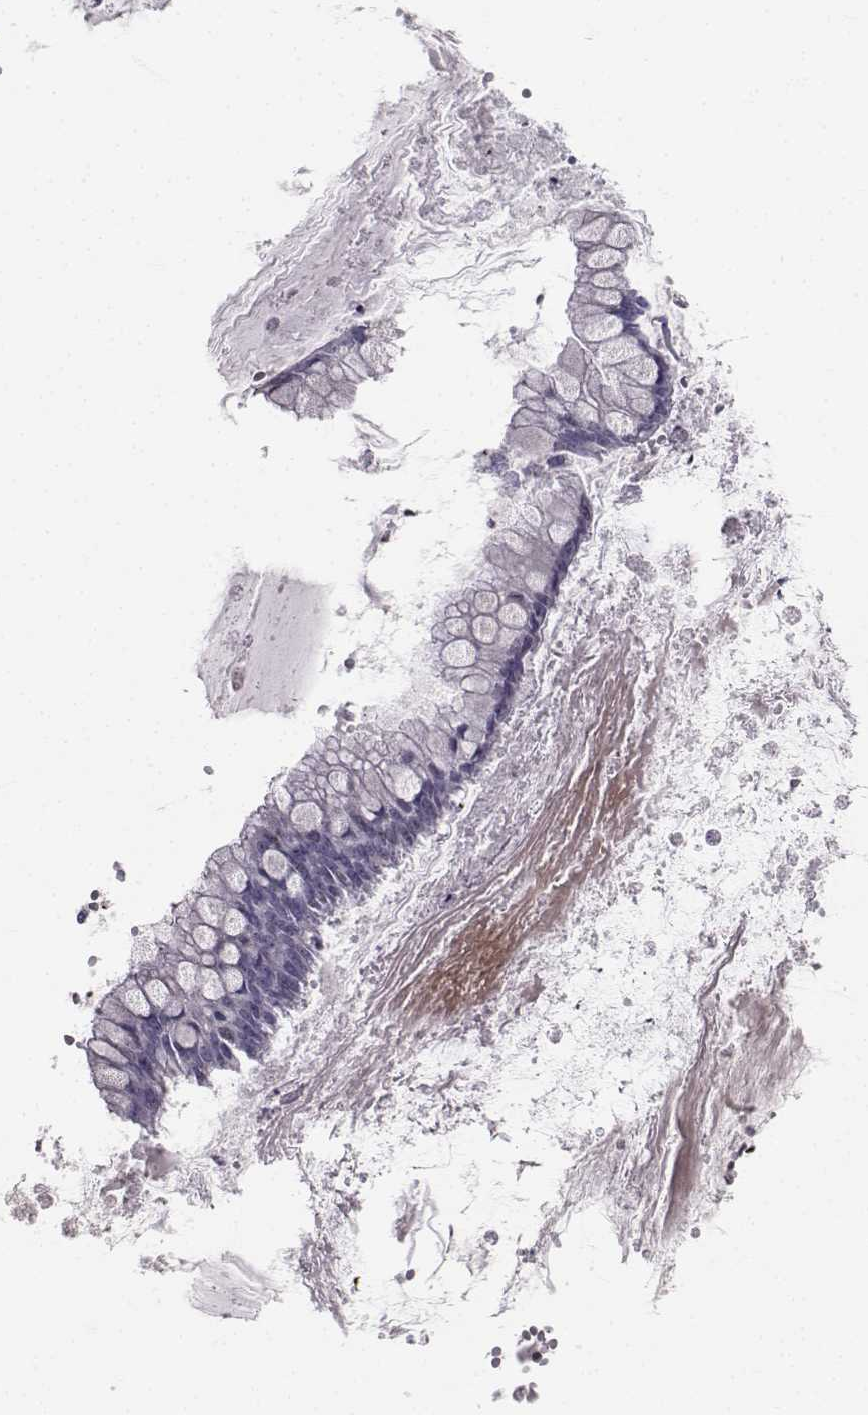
{"staining": {"intensity": "negative", "quantity": "none", "location": "none"}, "tissue": "ovarian cancer", "cell_type": "Tumor cells", "image_type": "cancer", "snomed": [{"axis": "morphology", "description": "Cystadenocarcinoma, mucinous, NOS"}, {"axis": "topography", "description": "Ovary"}], "caption": "Tumor cells show no significant expression in ovarian mucinous cystadenocarcinoma.", "gene": "LRP8", "patient": {"sex": "female", "age": 67}}